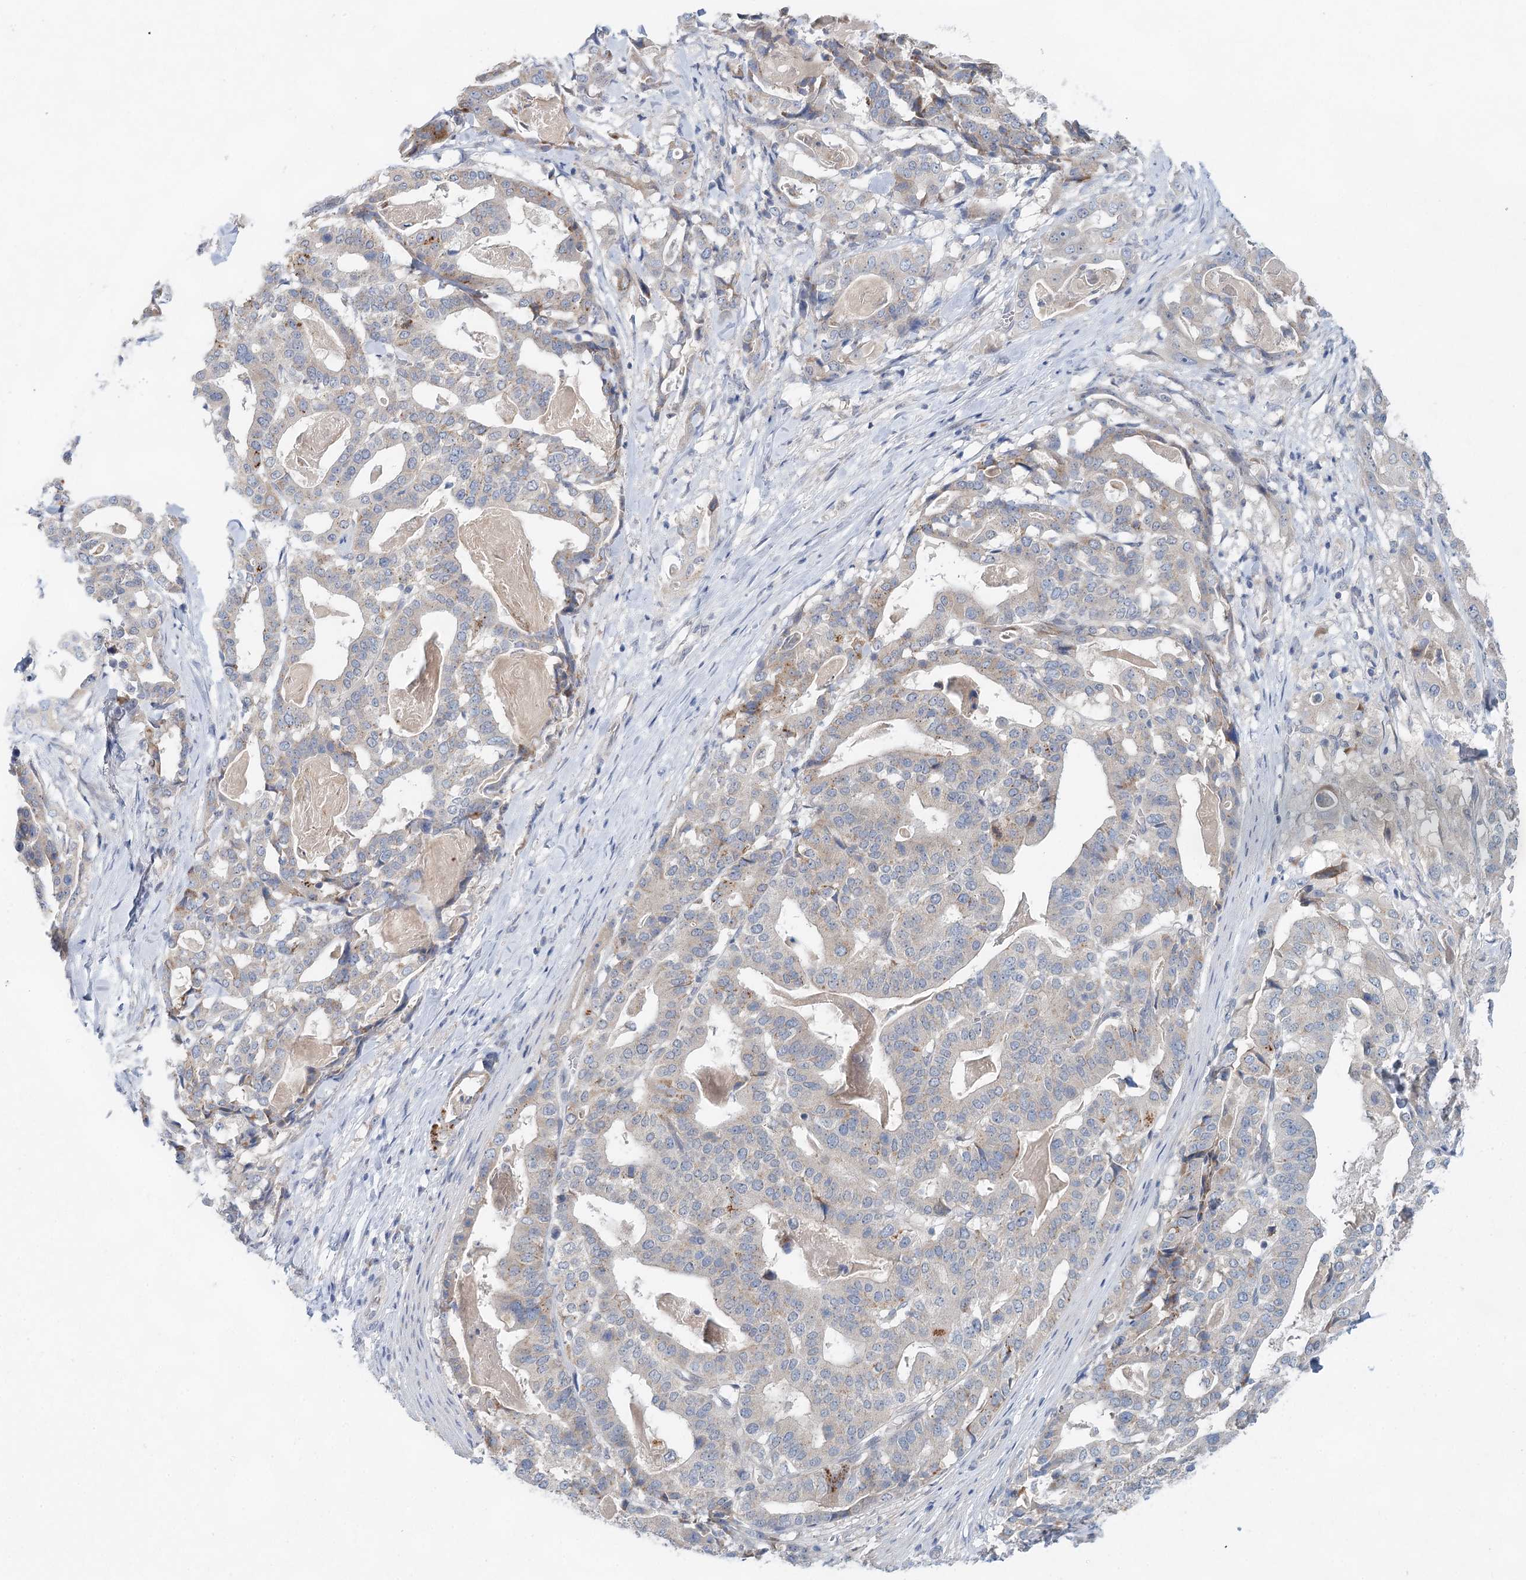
{"staining": {"intensity": "negative", "quantity": "none", "location": "none"}, "tissue": "stomach cancer", "cell_type": "Tumor cells", "image_type": "cancer", "snomed": [{"axis": "morphology", "description": "Adenocarcinoma, NOS"}, {"axis": "topography", "description": "Stomach"}], "caption": "High magnification brightfield microscopy of stomach cancer stained with DAB (3,3'-diaminobenzidine) (brown) and counterstained with hematoxylin (blue): tumor cells show no significant expression.", "gene": "BLTP1", "patient": {"sex": "male", "age": 48}}